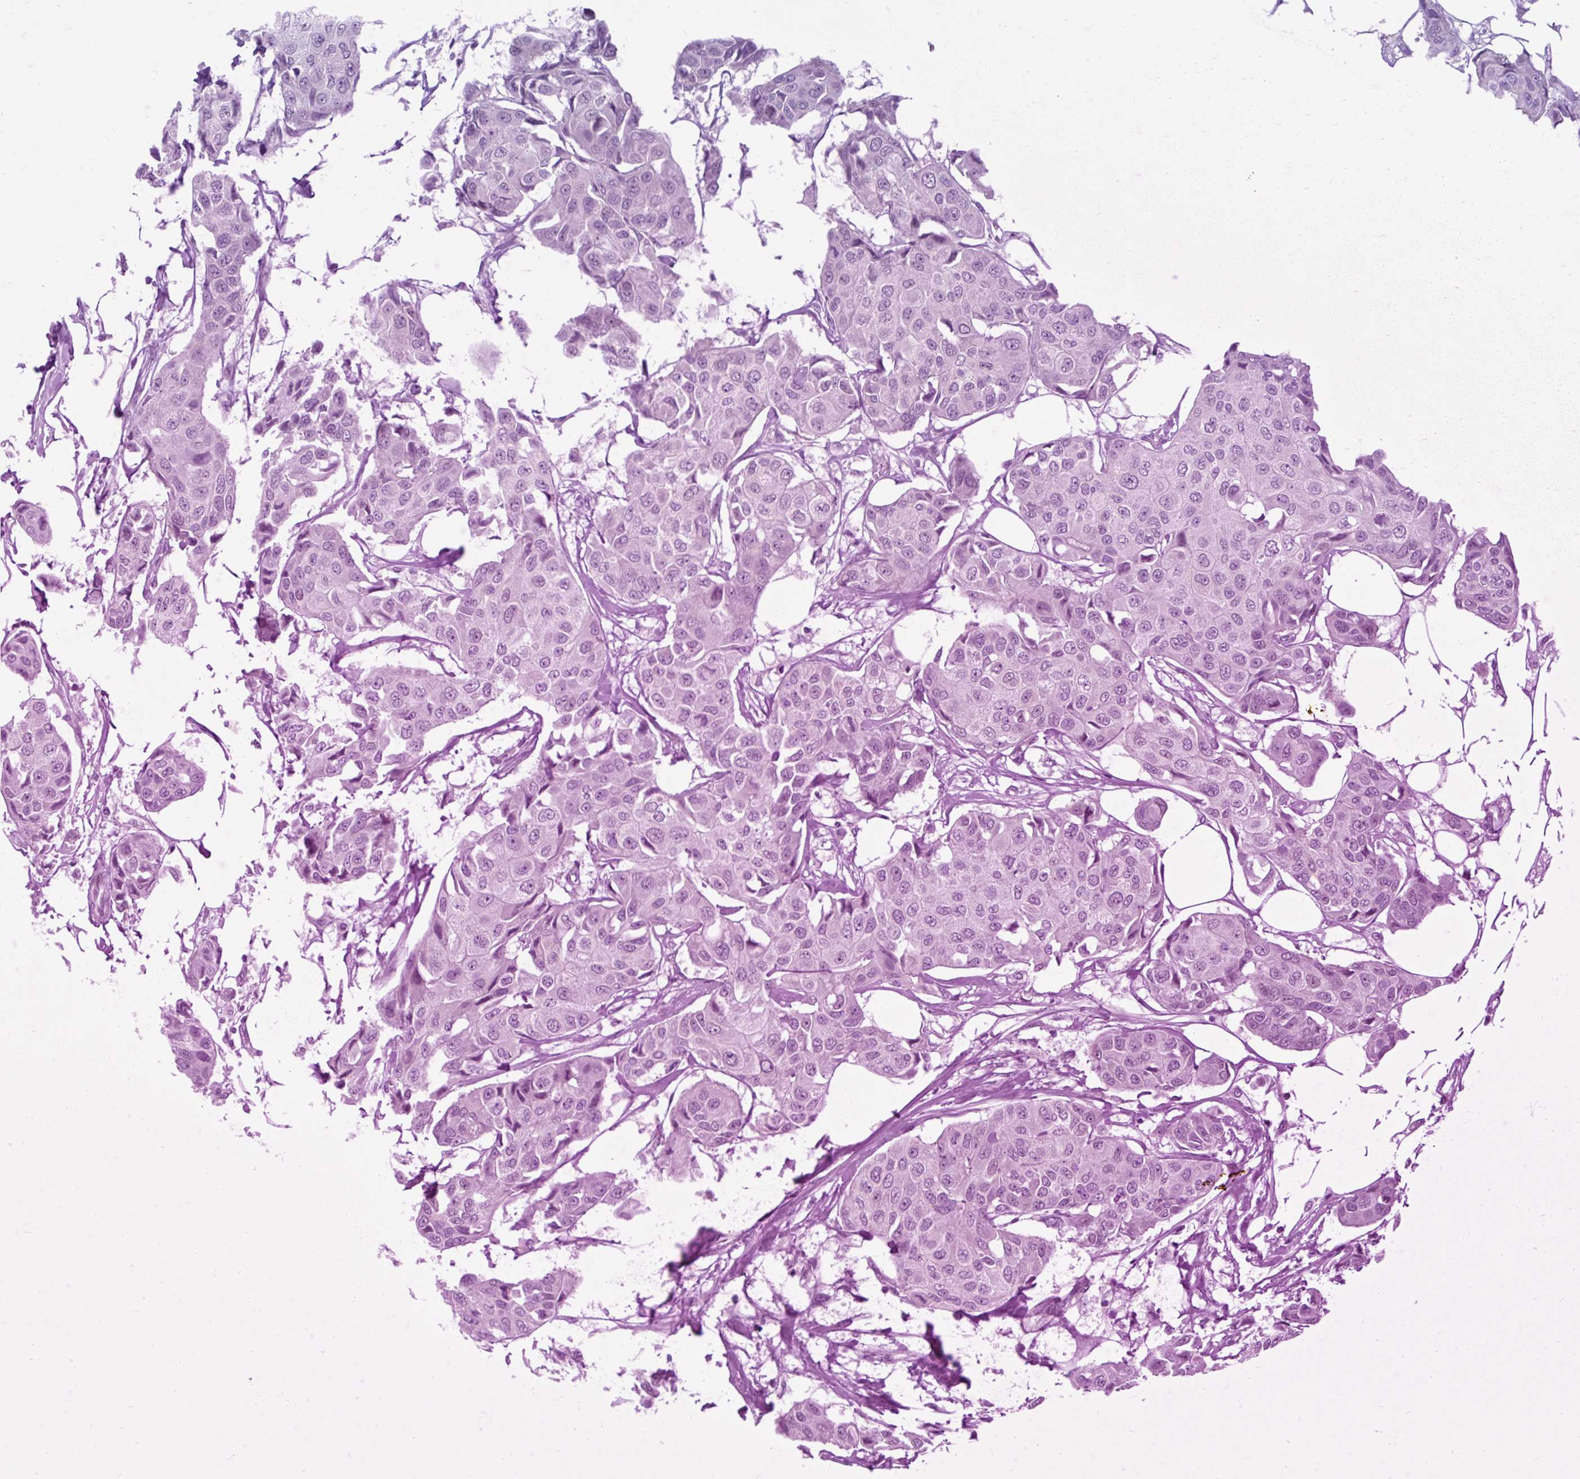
{"staining": {"intensity": "negative", "quantity": "none", "location": "none"}, "tissue": "breast cancer", "cell_type": "Tumor cells", "image_type": "cancer", "snomed": [{"axis": "morphology", "description": "Duct carcinoma"}, {"axis": "topography", "description": "Breast"}, {"axis": "topography", "description": "Lymph node"}], "caption": "Tumor cells show no significant protein expression in breast infiltrating ductal carcinoma. (Brightfield microscopy of DAB immunohistochemistry at high magnification).", "gene": "FAM153A", "patient": {"sex": "female", "age": 80}}